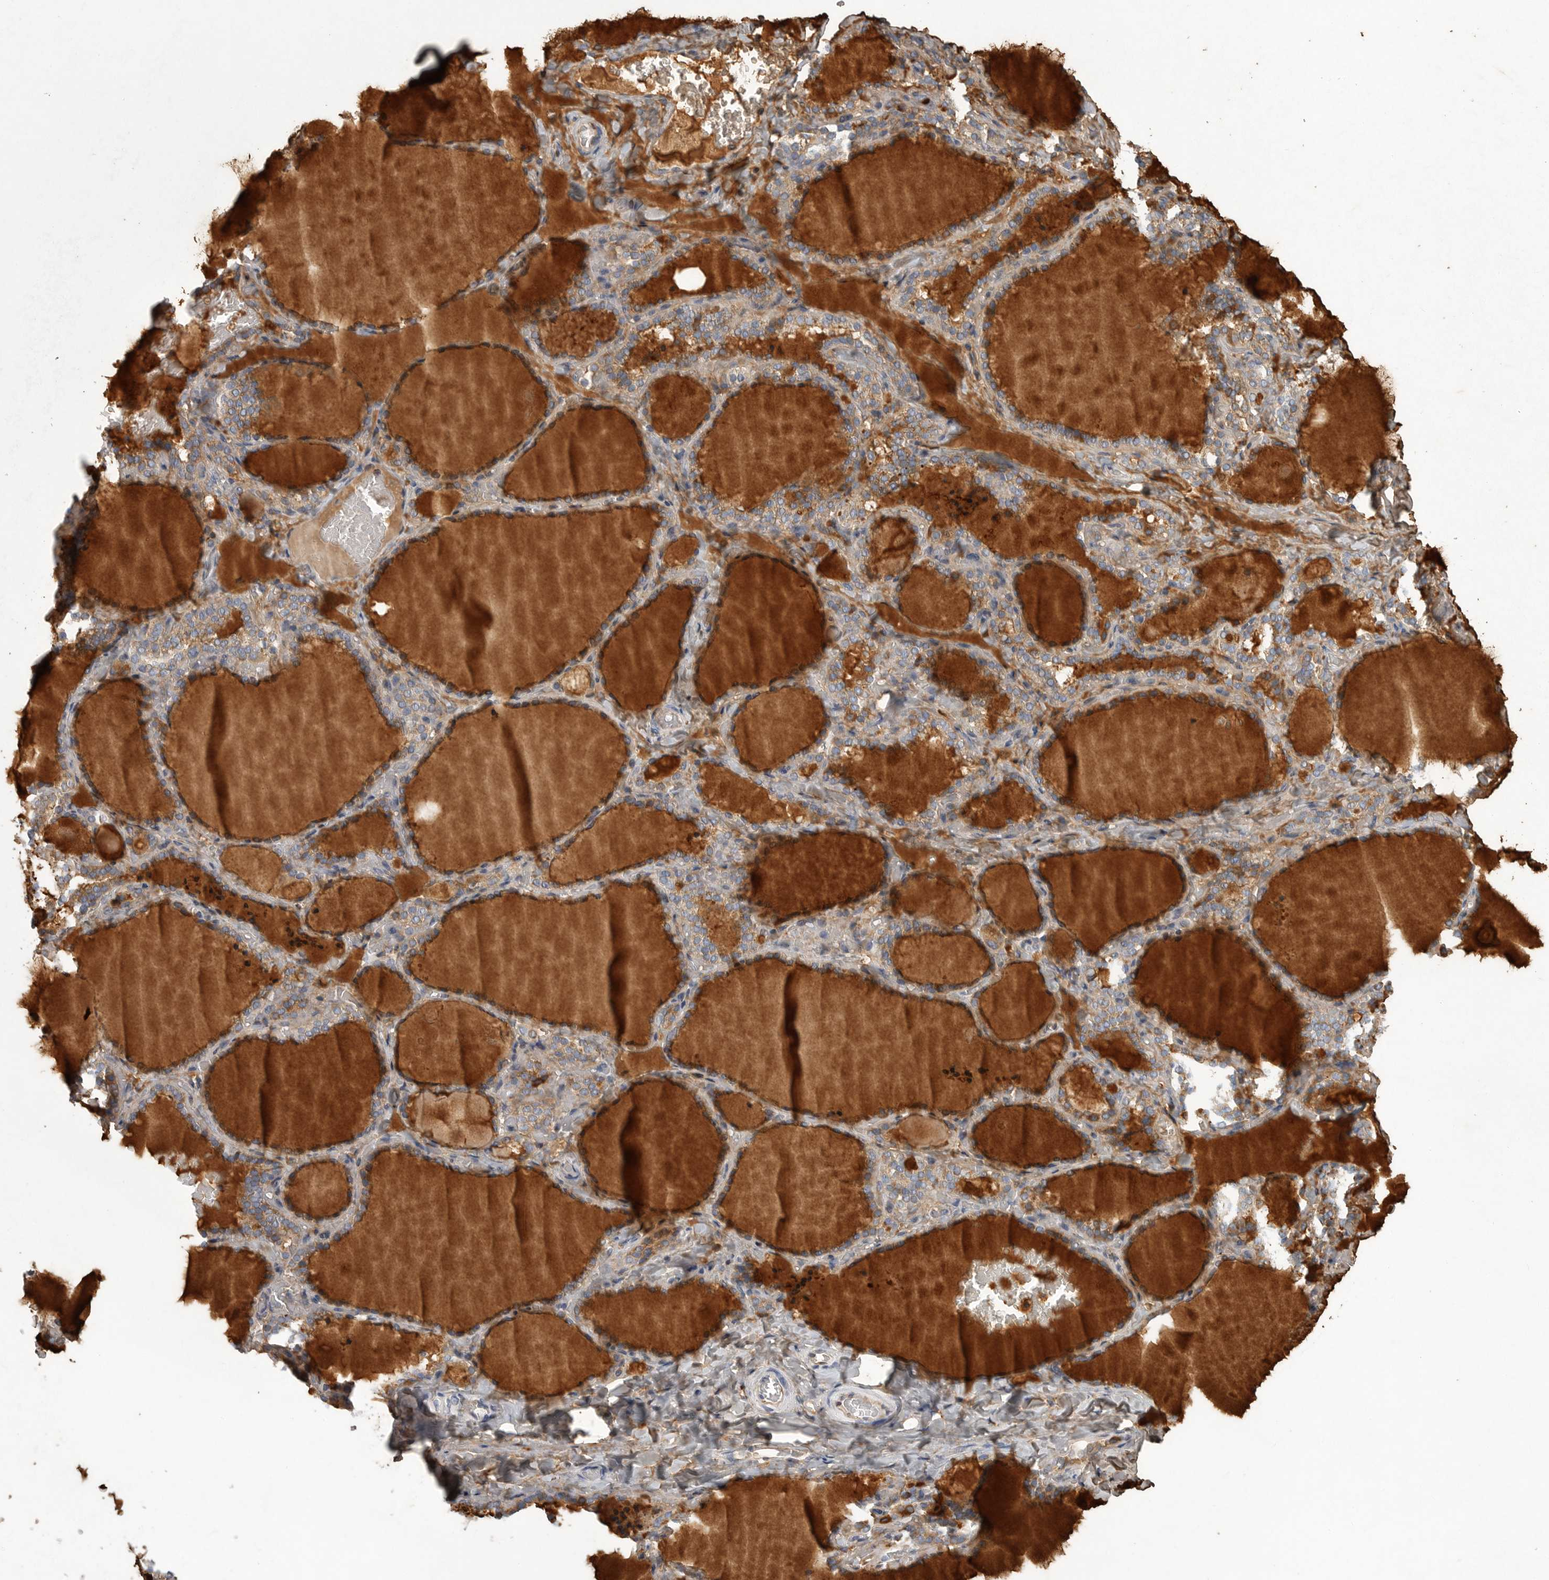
{"staining": {"intensity": "weak", "quantity": ">75%", "location": "cytoplasmic/membranous"}, "tissue": "thyroid gland", "cell_type": "Glandular cells", "image_type": "normal", "snomed": [{"axis": "morphology", "description": "Normal tissue, NOS"}, {"axis": "topography", "description": "Thyroid gland"}], "caption": "Benign thyroid gland was stained to show a protein in brown. There is low levels of weak cytoplasmic/membranous positivity in approximately >75% of glandular cells. (Brightfield microscopy of DAB IHC at high magnification).", "gene": "MINPP1", "patient": {"sex": "female", "age": 22}}